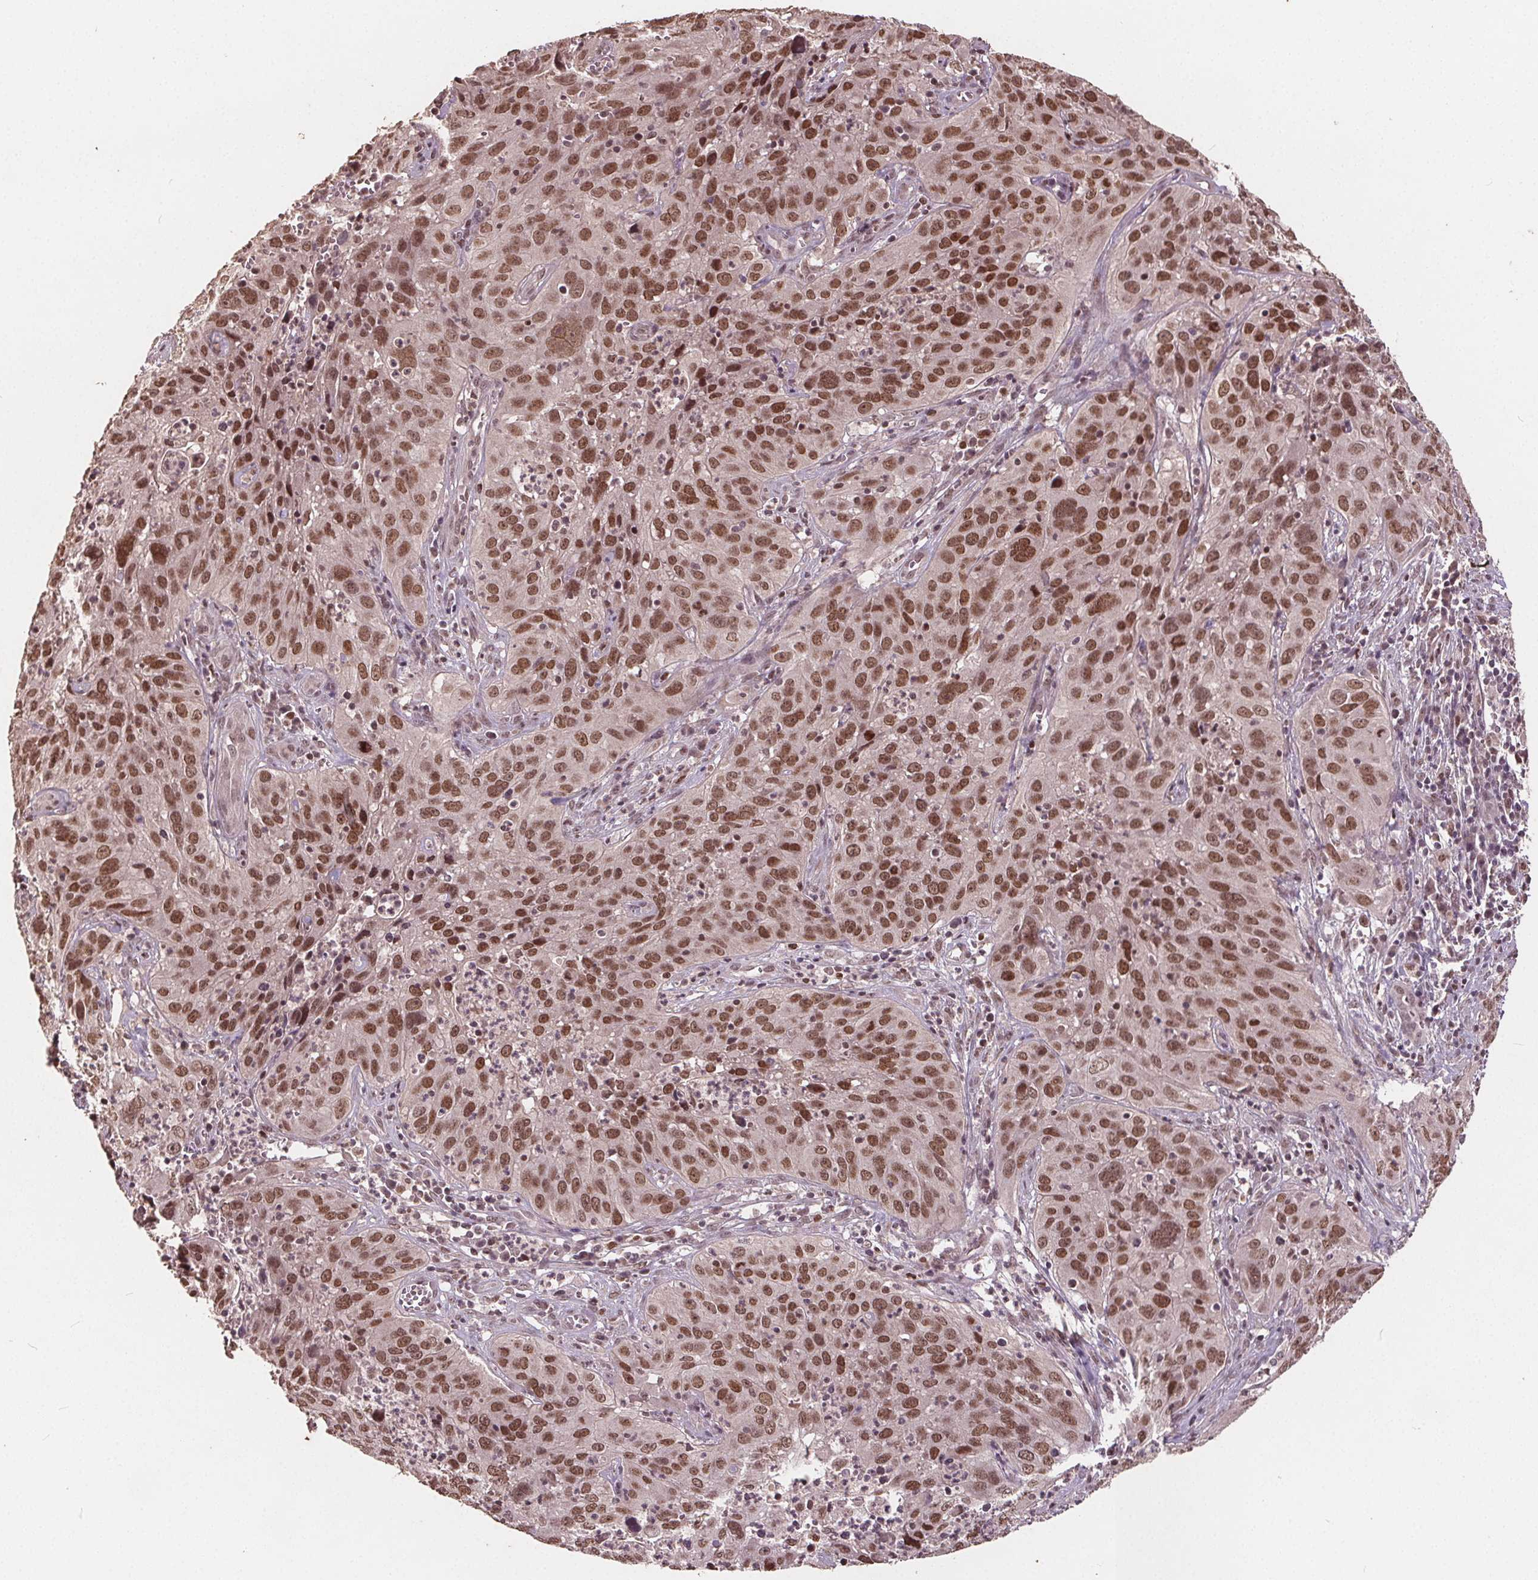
{"staining": {"intensity": "moderate", "quantity": ">75%", "location": "nuclear"}, "tissue": "cervical cancer", "cell_type": "Tumor cells", "image_type": "cancer", "snomed": [{"axis": "morphology", "description": "Squamous cell carcinoma, NOS"}, {"axis": "topography", "description": "Cervix"}], "caption": "Immunohistochemical staining of cervical squamous cell carcinoma exhibits moderate nuclear protein positivity in about >75% of tumor cells.", "gene": "DNMT3B", "patient": {"sex": "female", "age": 32}}